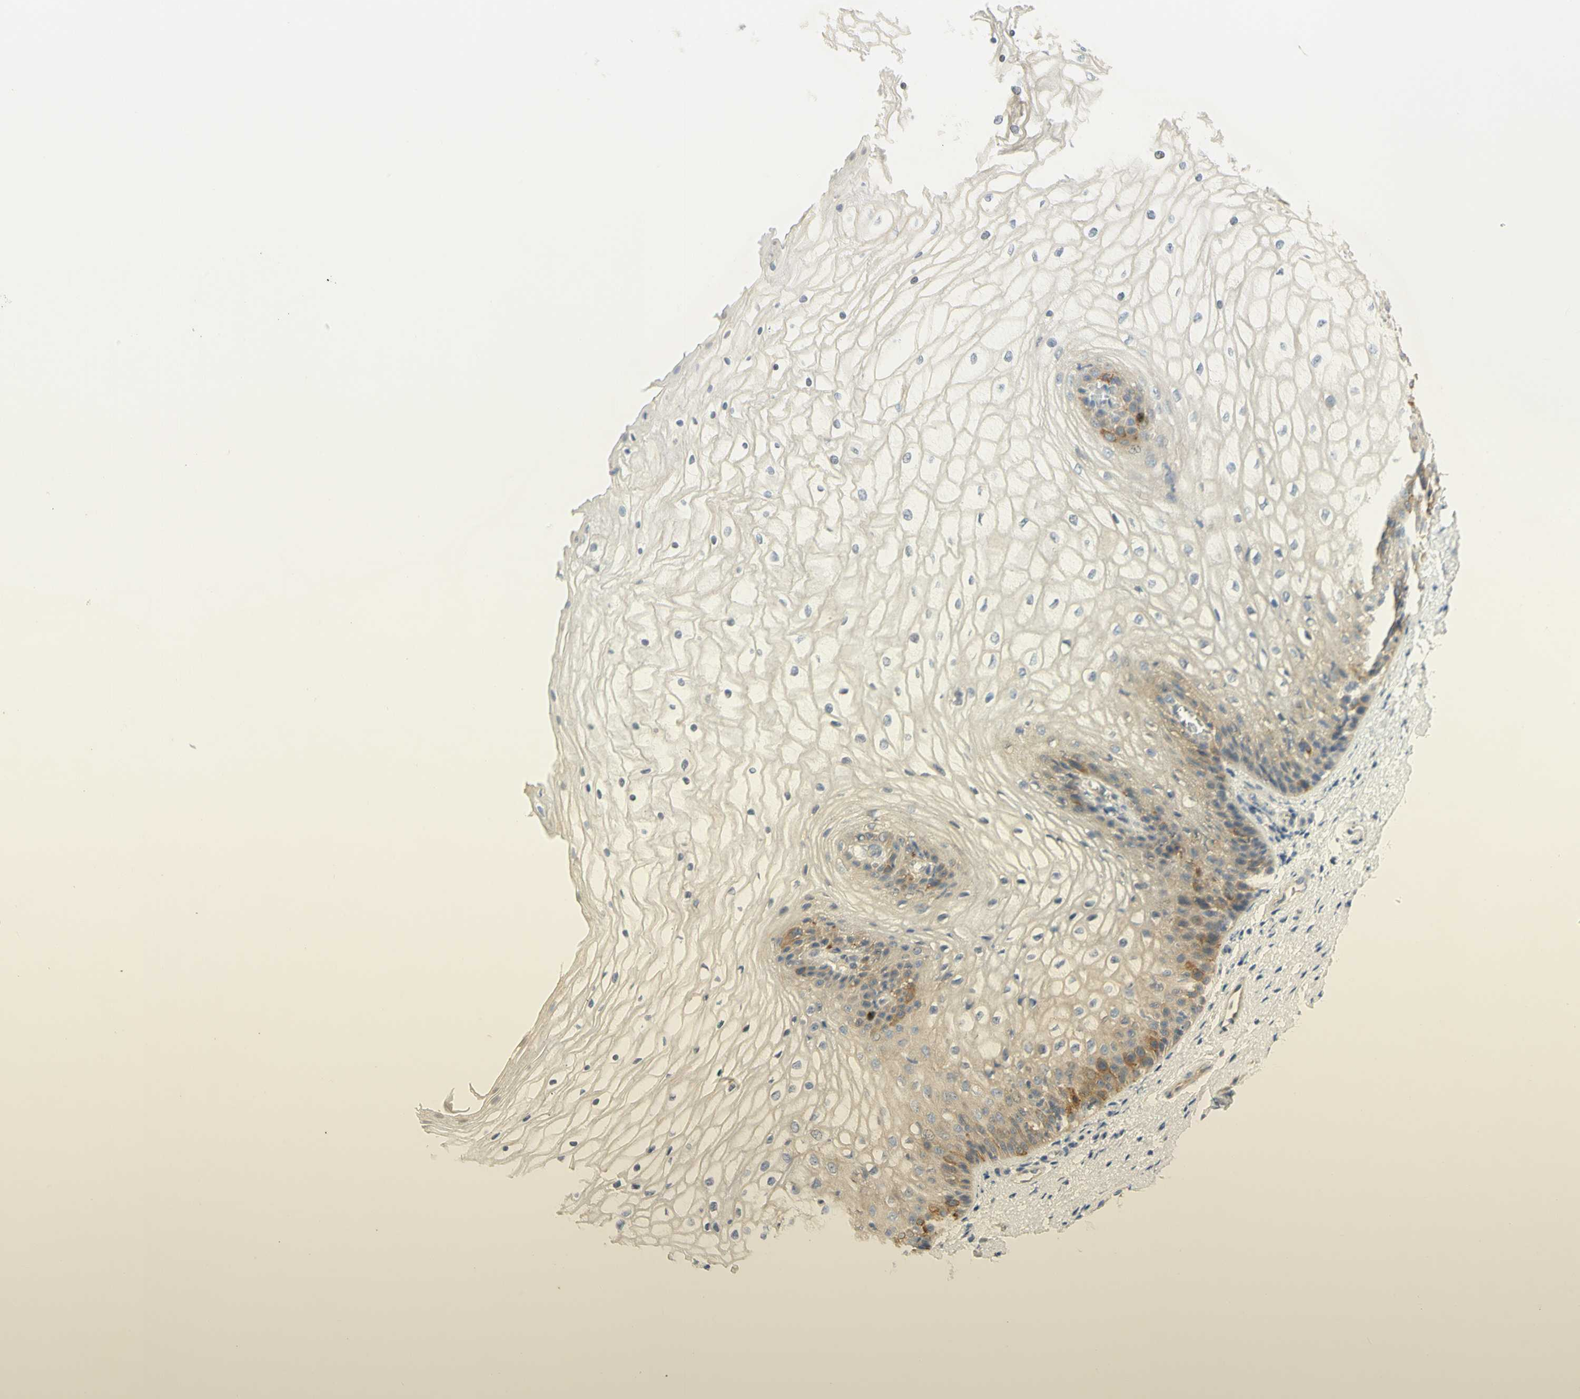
{"staining": {"intensity": "strong", "quantity": "<25%", "location": "cytoplasmic/membranous"}, "tissue": "vagina", "cell_type": "Squamous epithelial cells", "image_type": "normal", "snomed": [{"axis": "morphology", "description": "Normal tissue, NOS"}, {"axis": "topography", "description": "Vagina"}], "caption": "Protein staining of normal vagina reveals strong cytoplasmic/membranous positivity in about <25% of squamous epithelial cells.", "gene": "KIF11", "patient": {"sex": "female", "age": 34}}